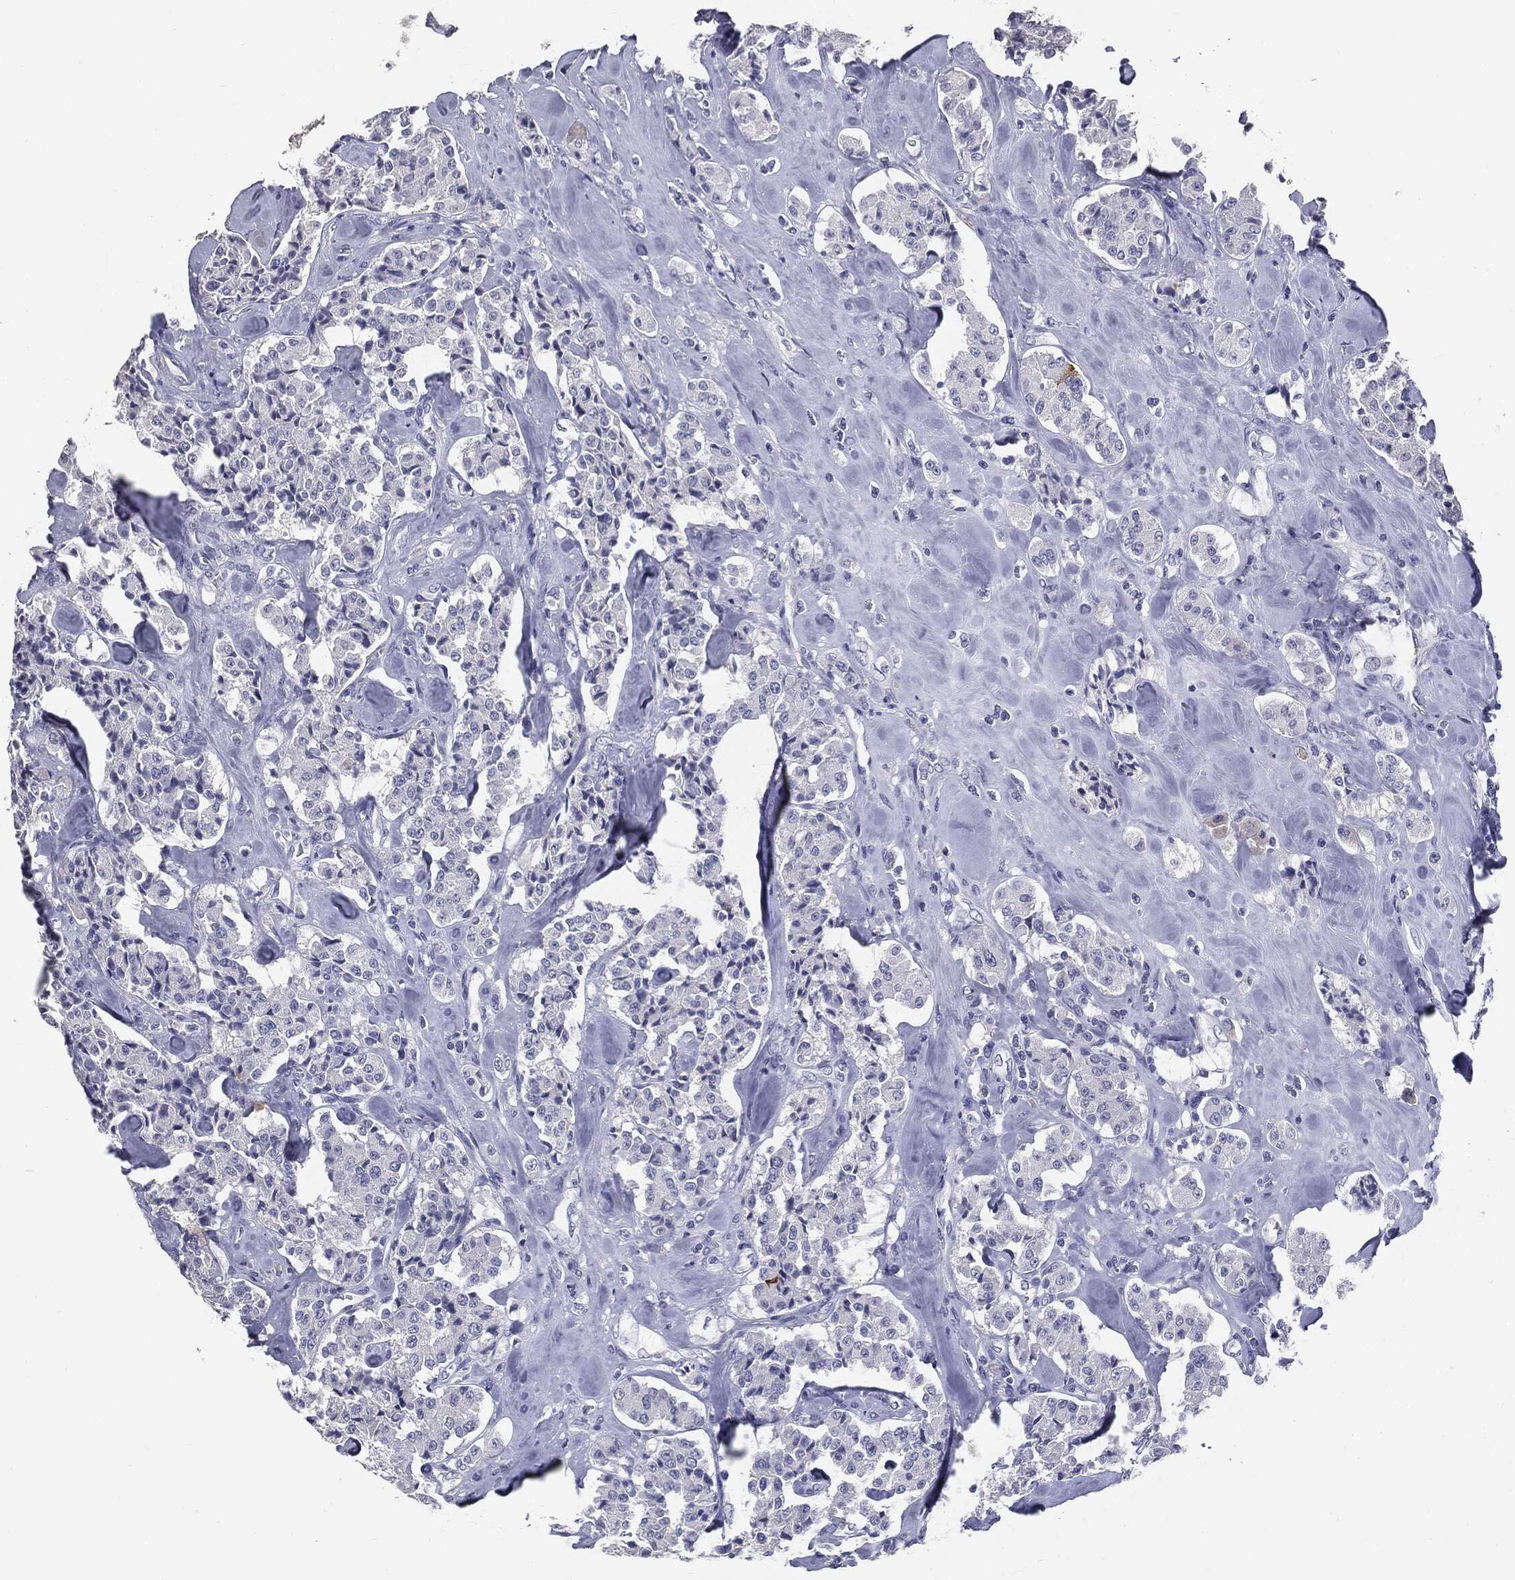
{"staining": {"intensity": "negative", "quantity": "none", "location": "none"}, "tissue": "carcinoid", "cell_type": "Tumor cells", "image_type": "cancer", "snomed": [{"axis": "morphology", "description": "Carcinoid, malignant, NOS"}, {"axis": "topography", "description": "Pancreas"}], "caption": "A high-resolution histopathology image shows immunohistochemistry (IHC) staining of malignant carcinoid, which displays no significant staining in tumor cells.", "gene": "AFP", "patient": {"sex": "male", "age": 41}}